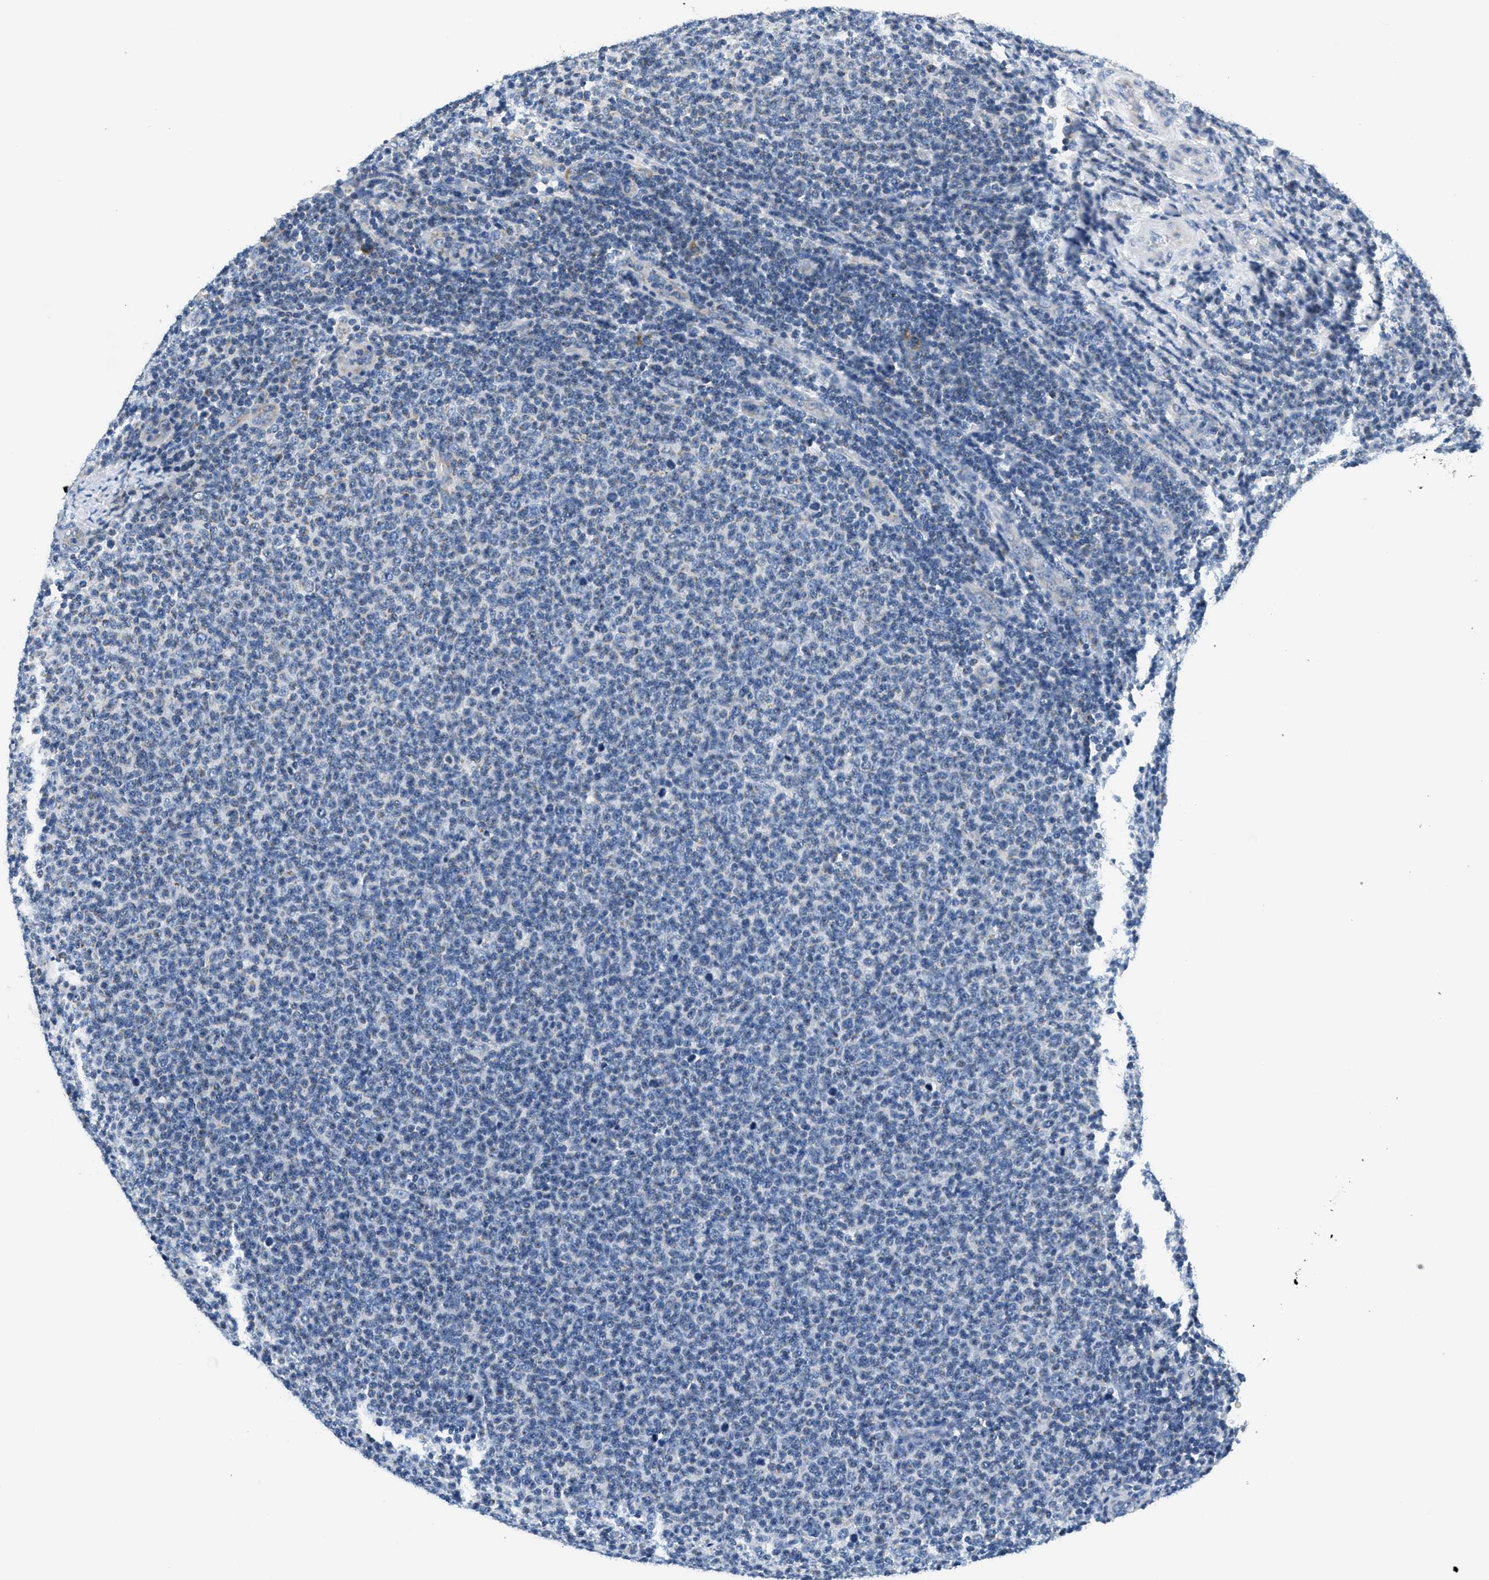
{"staining": {"intensity": "weak", "quantity": "<25%", "location": "cytoplasmic/membranous"}, "tissue": "lymphoma", "cell_type": "Tumor cells", "image_type": "cancer", "snomed": [{"axis": "morphology", "description": "Malignant lymphoma, non-Hodgkin's type, Low grade"}, {"axis": "topography", "description": "Lymph node"}], "caption": "Immunohistochemical staining of human lymphoma displays no significant positivity in tumor cells.", "gene": "CA4", "patient": {"sex": "male", "age": 66}}